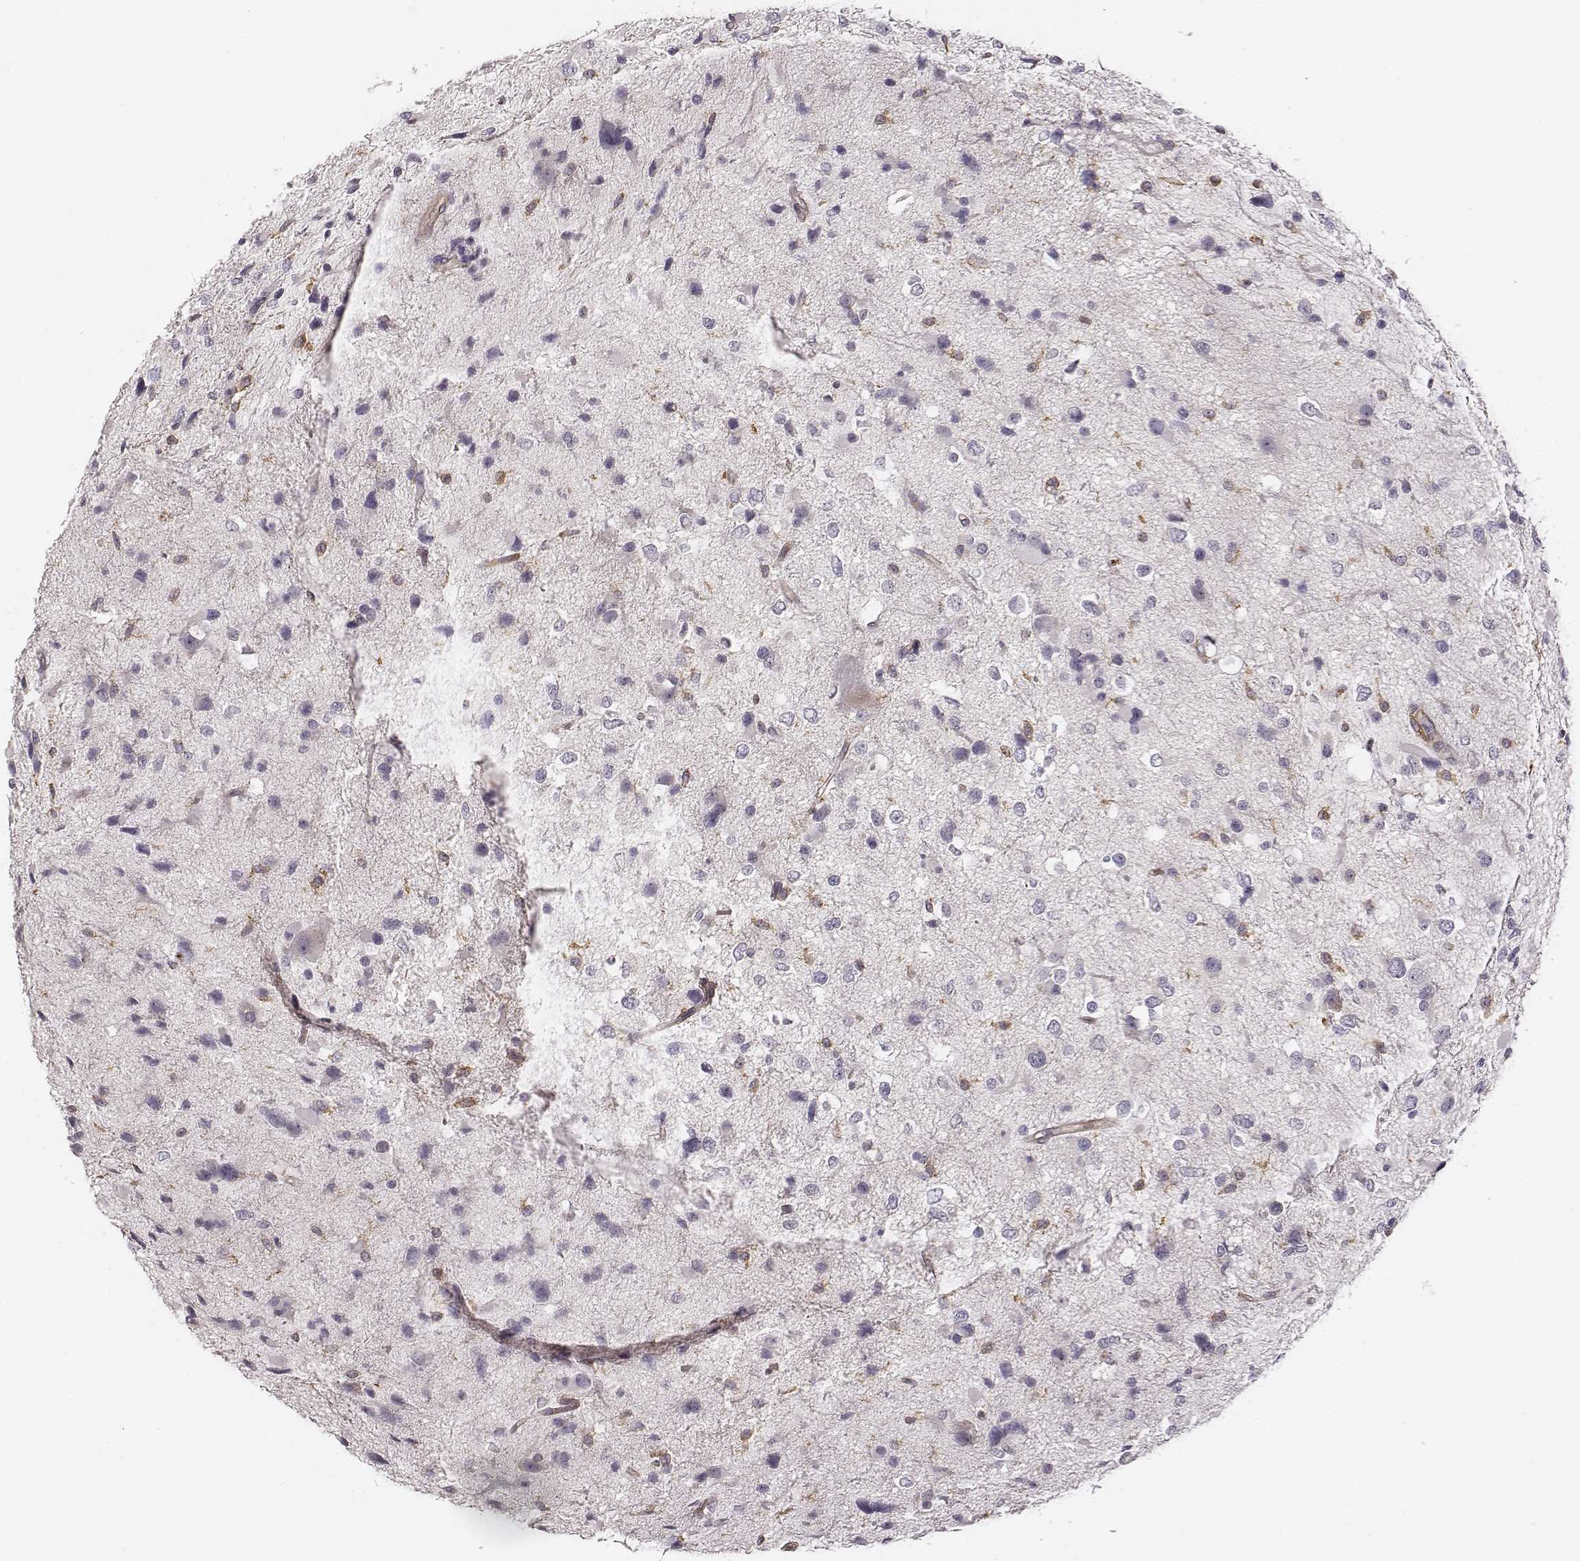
{"staining": {"intensity": "negative", "quantity": "none", "location": "none"}, "tissue": "glioma", "cell_type": "Tumor cells", "image_type": "cancer", "snomed": [{"axis": "morphology", "description": "Glioma, malignant, Low grade"}, {"axis": "topography", "description": "Brain"}], "caption": "There is no significant positivity in tumor cells of glioma.", "gene": "ZYX", "patient": {"sex": "female", "age": 32}}